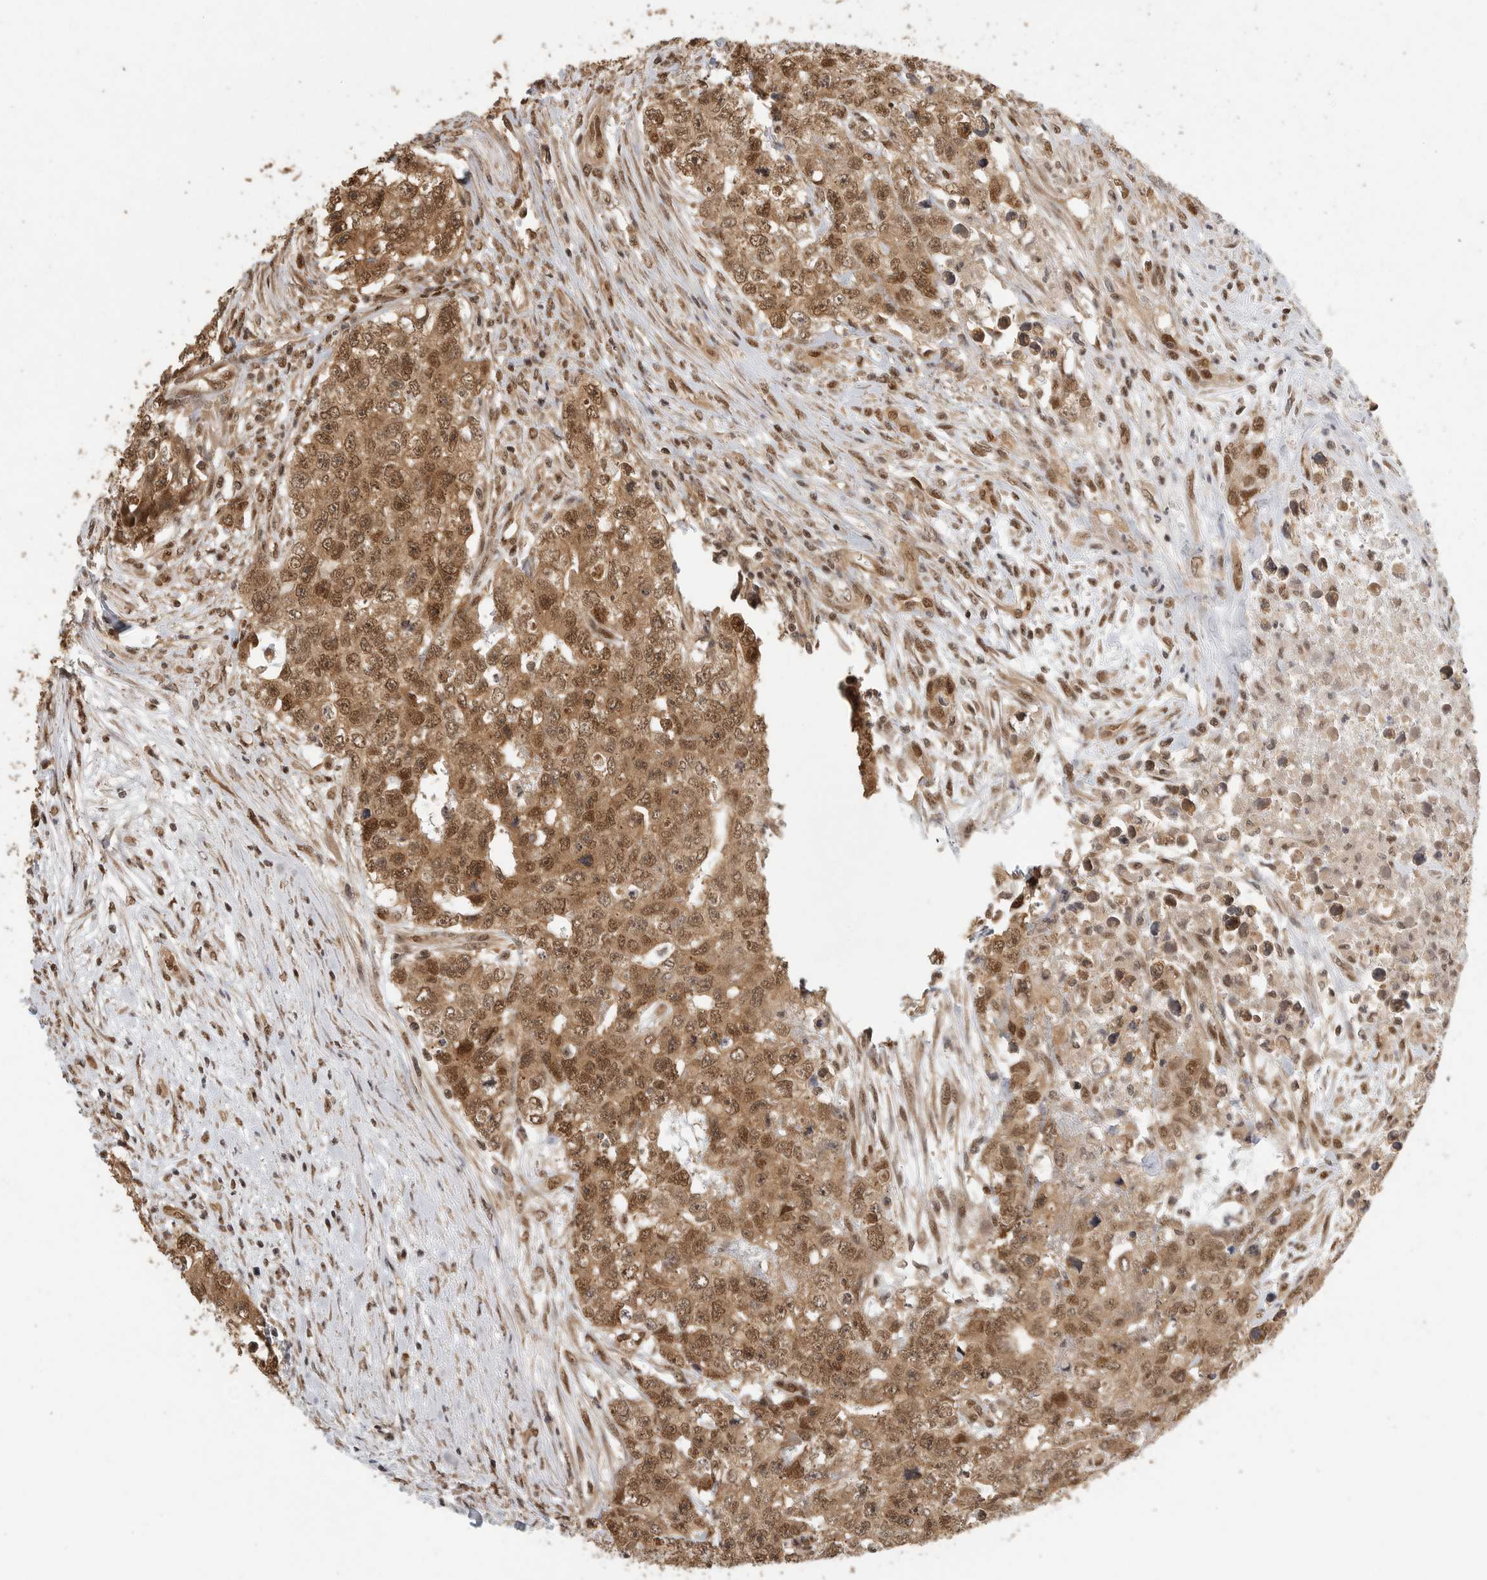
{"staining": {"intensity": "moderate", "quantity": ">75%", "location": "cytoplasmic/membranous,nuclear"}, "tissue": "testis cancer", "cell_type": "Tumor cells", "image_type": "cancer", "snomed": [{"axis": "morphology", "description": "Carcinoma, Embryonal, NOS"}, {"axis": "topography", "description": "Testis"}], "caption": "Protein staining of testis cancer (embryonal carcinoma) tissue demonstrates moderate cytoplasmic/membranous and nuclear expression in approximately >75% of tumor cells. Nuclei are stained in blue.", "gene": "DFFA", "patient": {"sex": "male", "age": 28}}